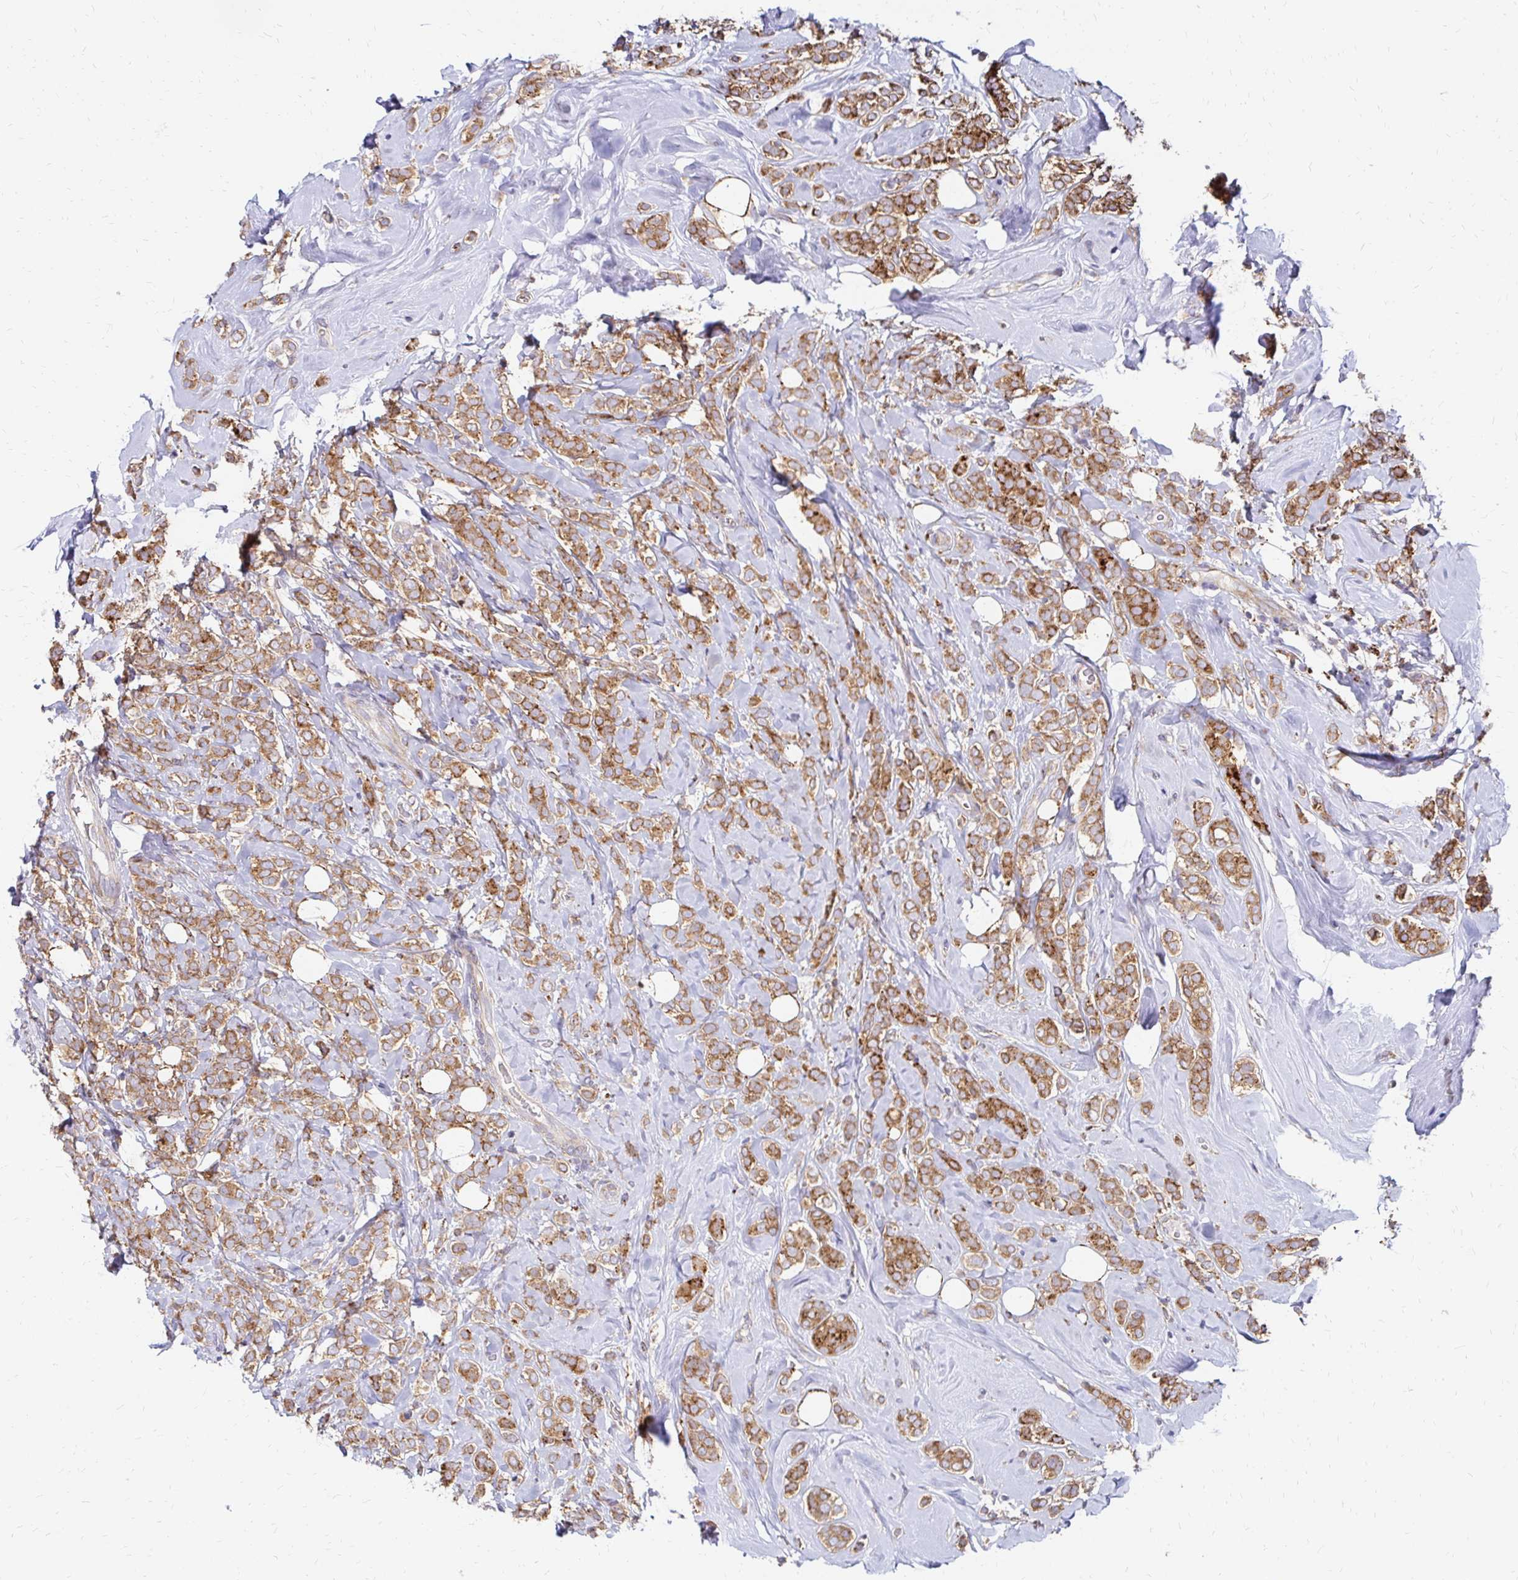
{"staining": {"intensity": "moderate", "quantity": ">75%", "location": "cytoplasmic/membranous"}, "tissue": "breast cancer", "cell_type": "Tumor cells", "image_type": "cancer", "snomed": [{"axis": "morphology", "description": "Lobular carcinoma"}, {"axis": "topography", "description": "Breast"}], "caption": "Tumor cells demonstrate medium levels of moderate cytoplasmic/membranous staining in approximately >75% of cells in human breast cancer.", "gene": "IDUA", "patient": {"sex": "female", "age": 49}}